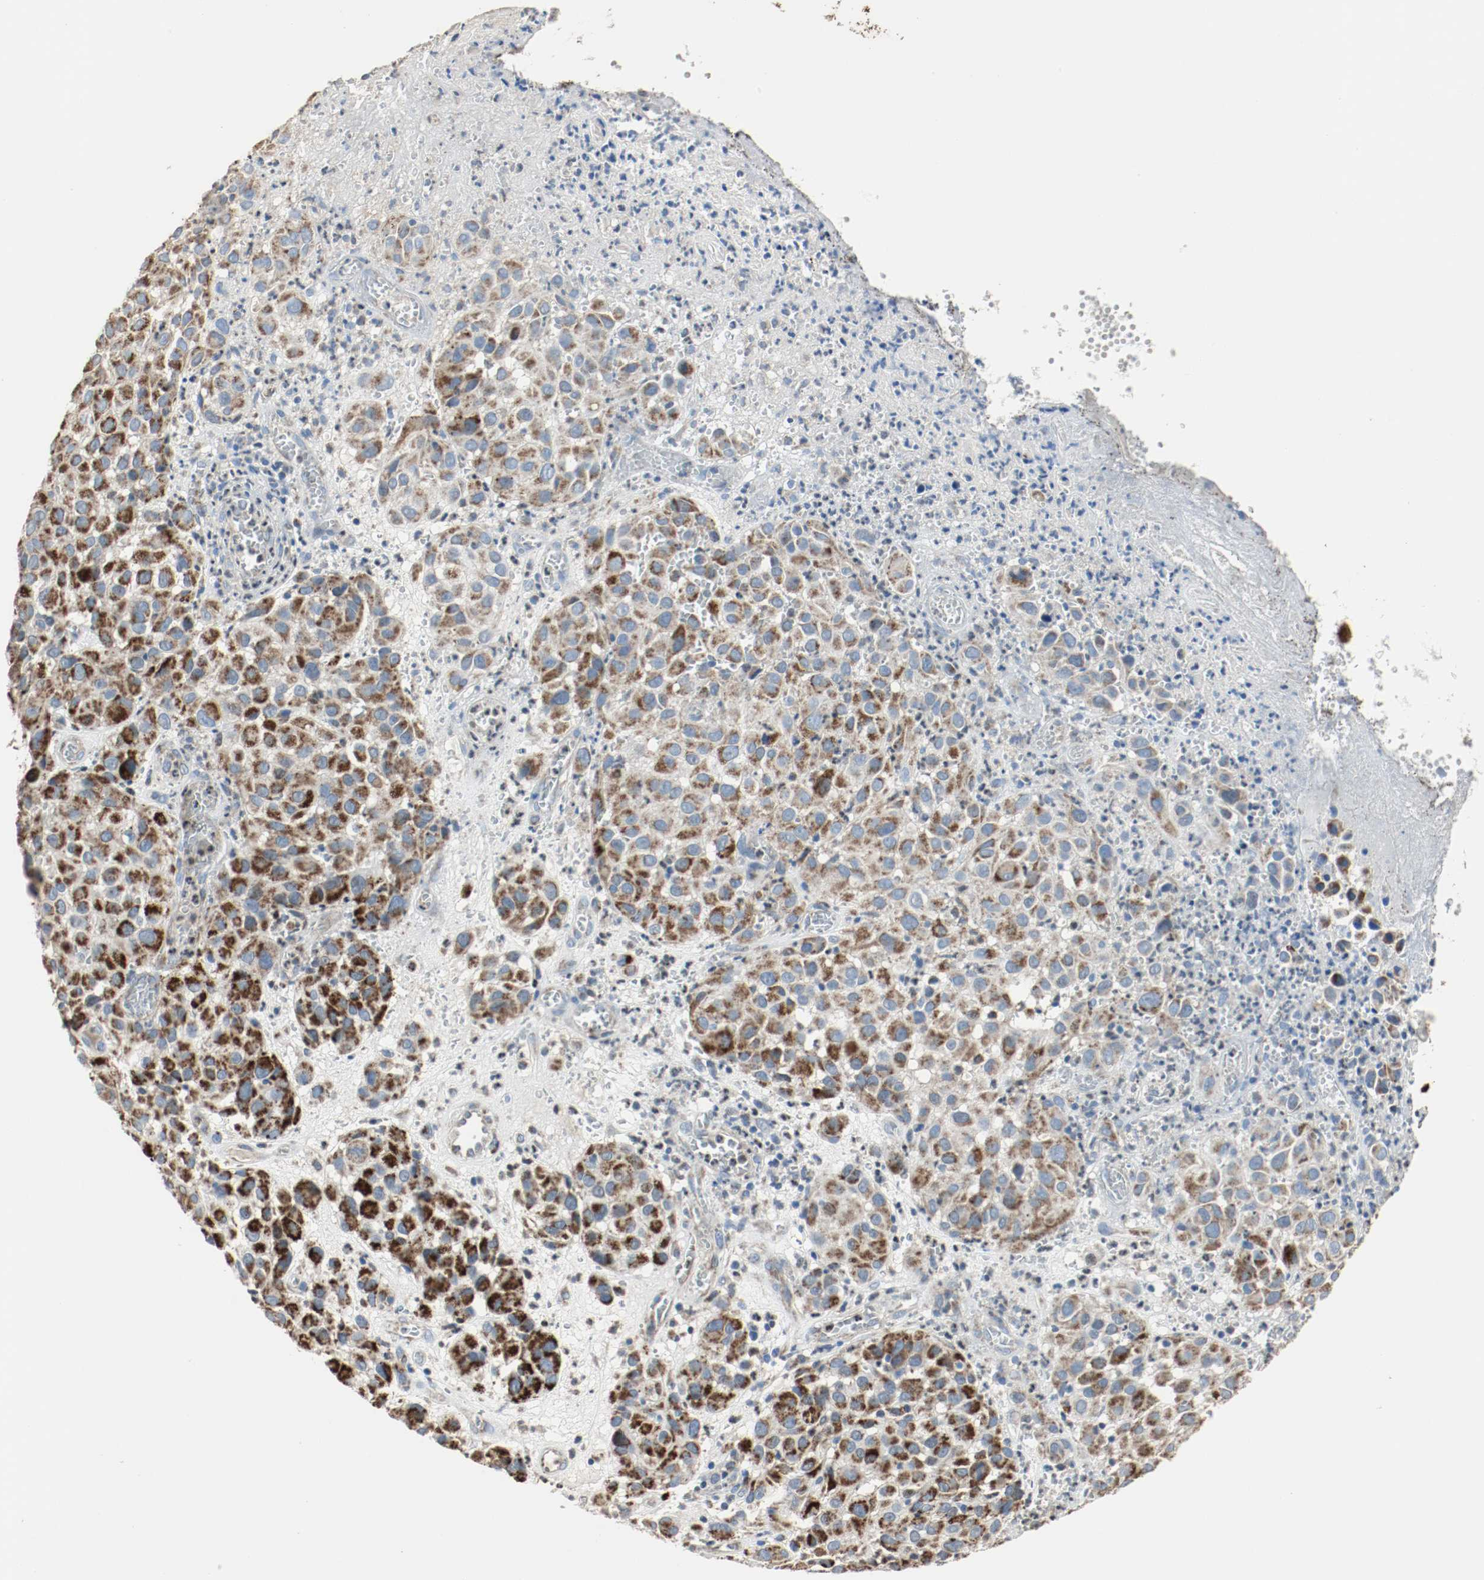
{"staining": {"intensity": "strong", "quantity": ">75%", "location": "cytoplasmic/membranous"}, "tissue": "melanoma", "cell_type": "Tumor cells", "image_type": "cancer", "snomed": [{"axis": "morphology", "description": "Malignant melanoma, NOS"}, {"axis": "topography", "description": "Skin"}], "caption": "Tumor cells exhibit strong cytoplasmic/membranous positivity in approximately >75% of cells in malignant melanoma. (brown staining indicates protein expression, while blue staining denotes nuclei).", "gene": "ALDH4A1", "patient": {"sex": "female", "age": 21}}